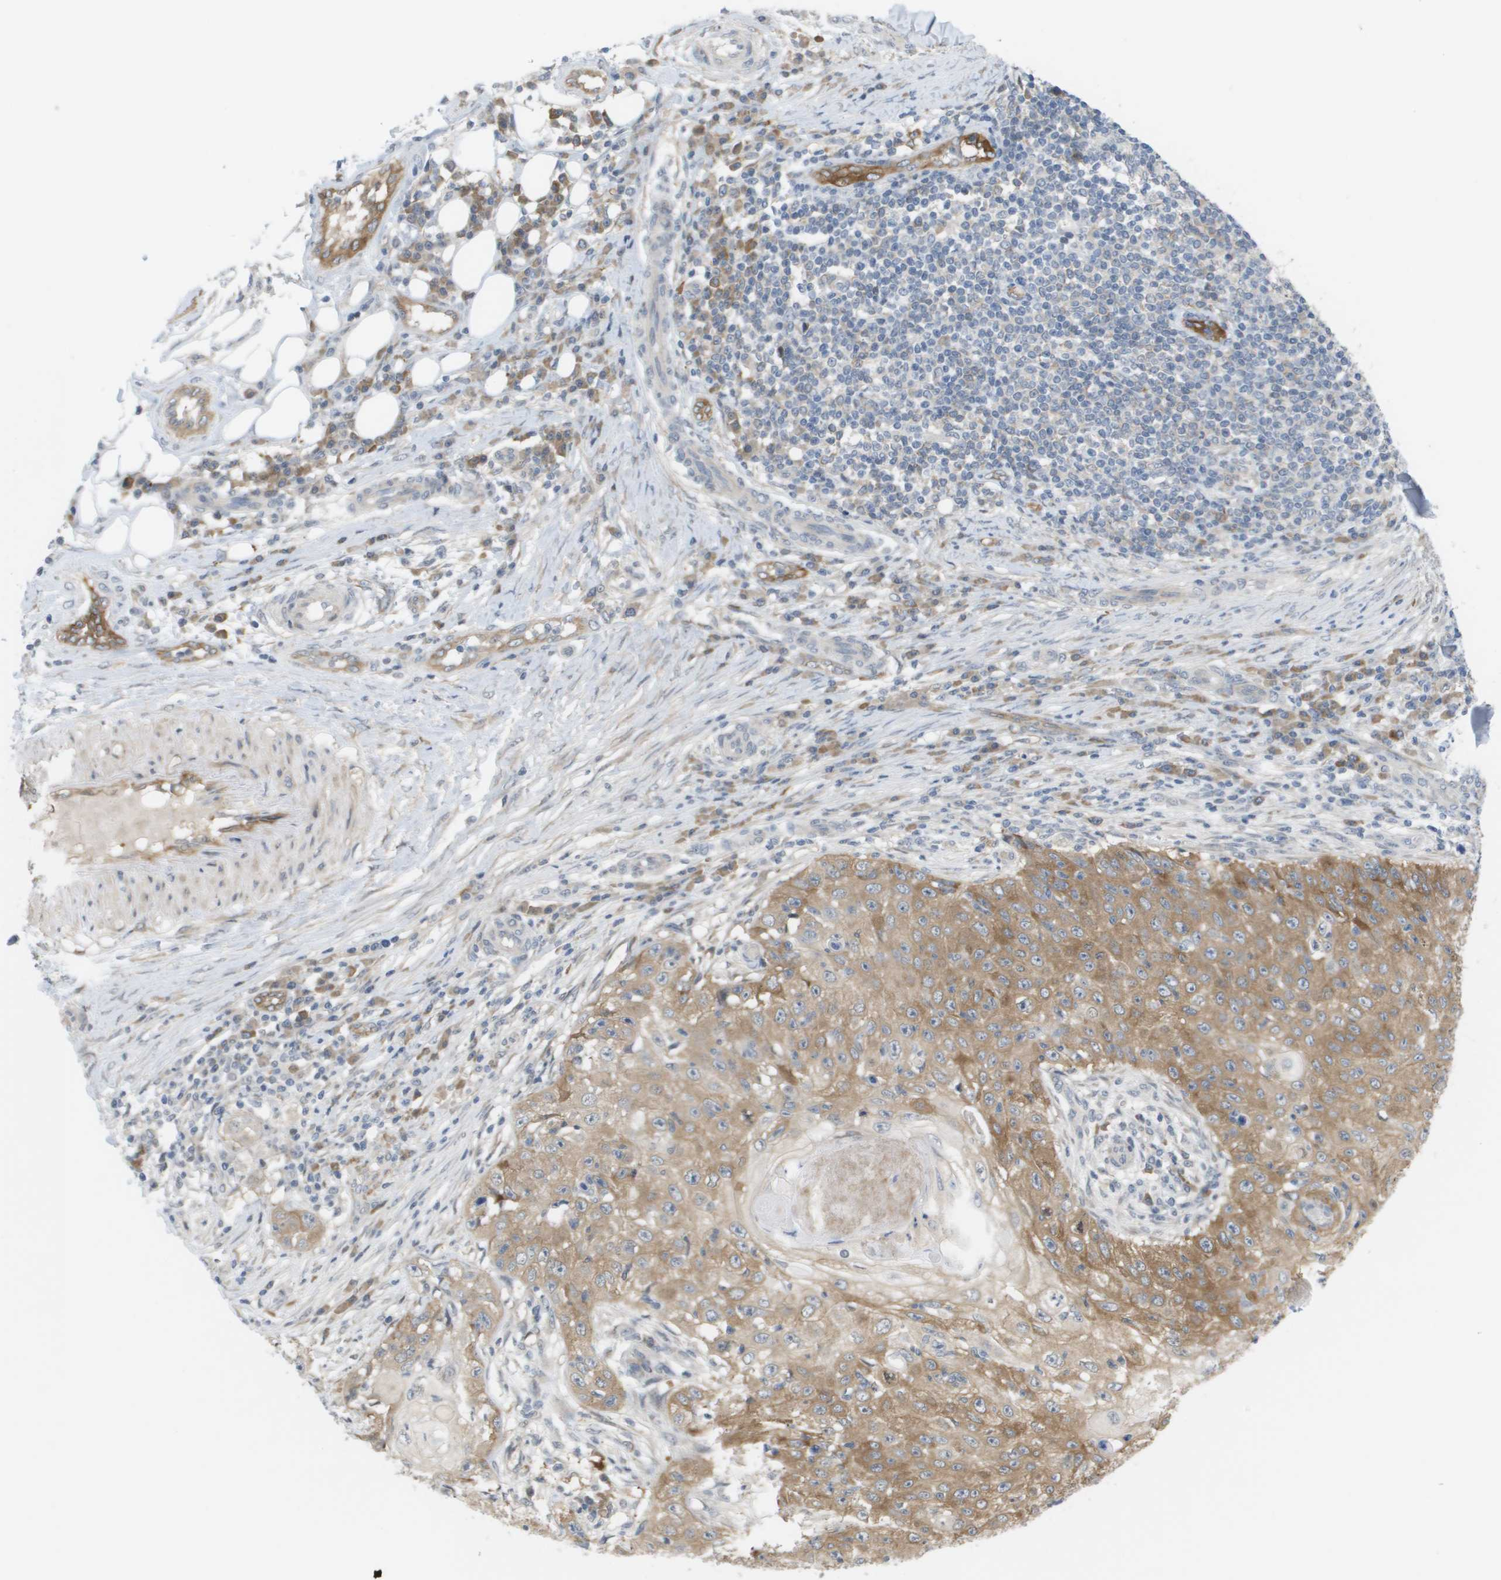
{"staining": {"intensity": "moderate", "quantity": ">75%", "location": "cytoplasmic/membranous"}, "tissue": "skin cancer", "cell_type": "Tumor cells", "image_type": "cancer", "snomed": [{"axis": "morphology", "description": "Squamous cell carcinoma, NOS"}, {"axis": "topography", "description": "Skin"}], "caption": "Brown immunohistochemical staining in skin cancer (squamous cell carcinoma) displays moderate cytoplasmic/membranous expression in approximately >75% of tumor cells.", "gene": "MARCHF8", "patient": {"sex": "male", "age": 86}}